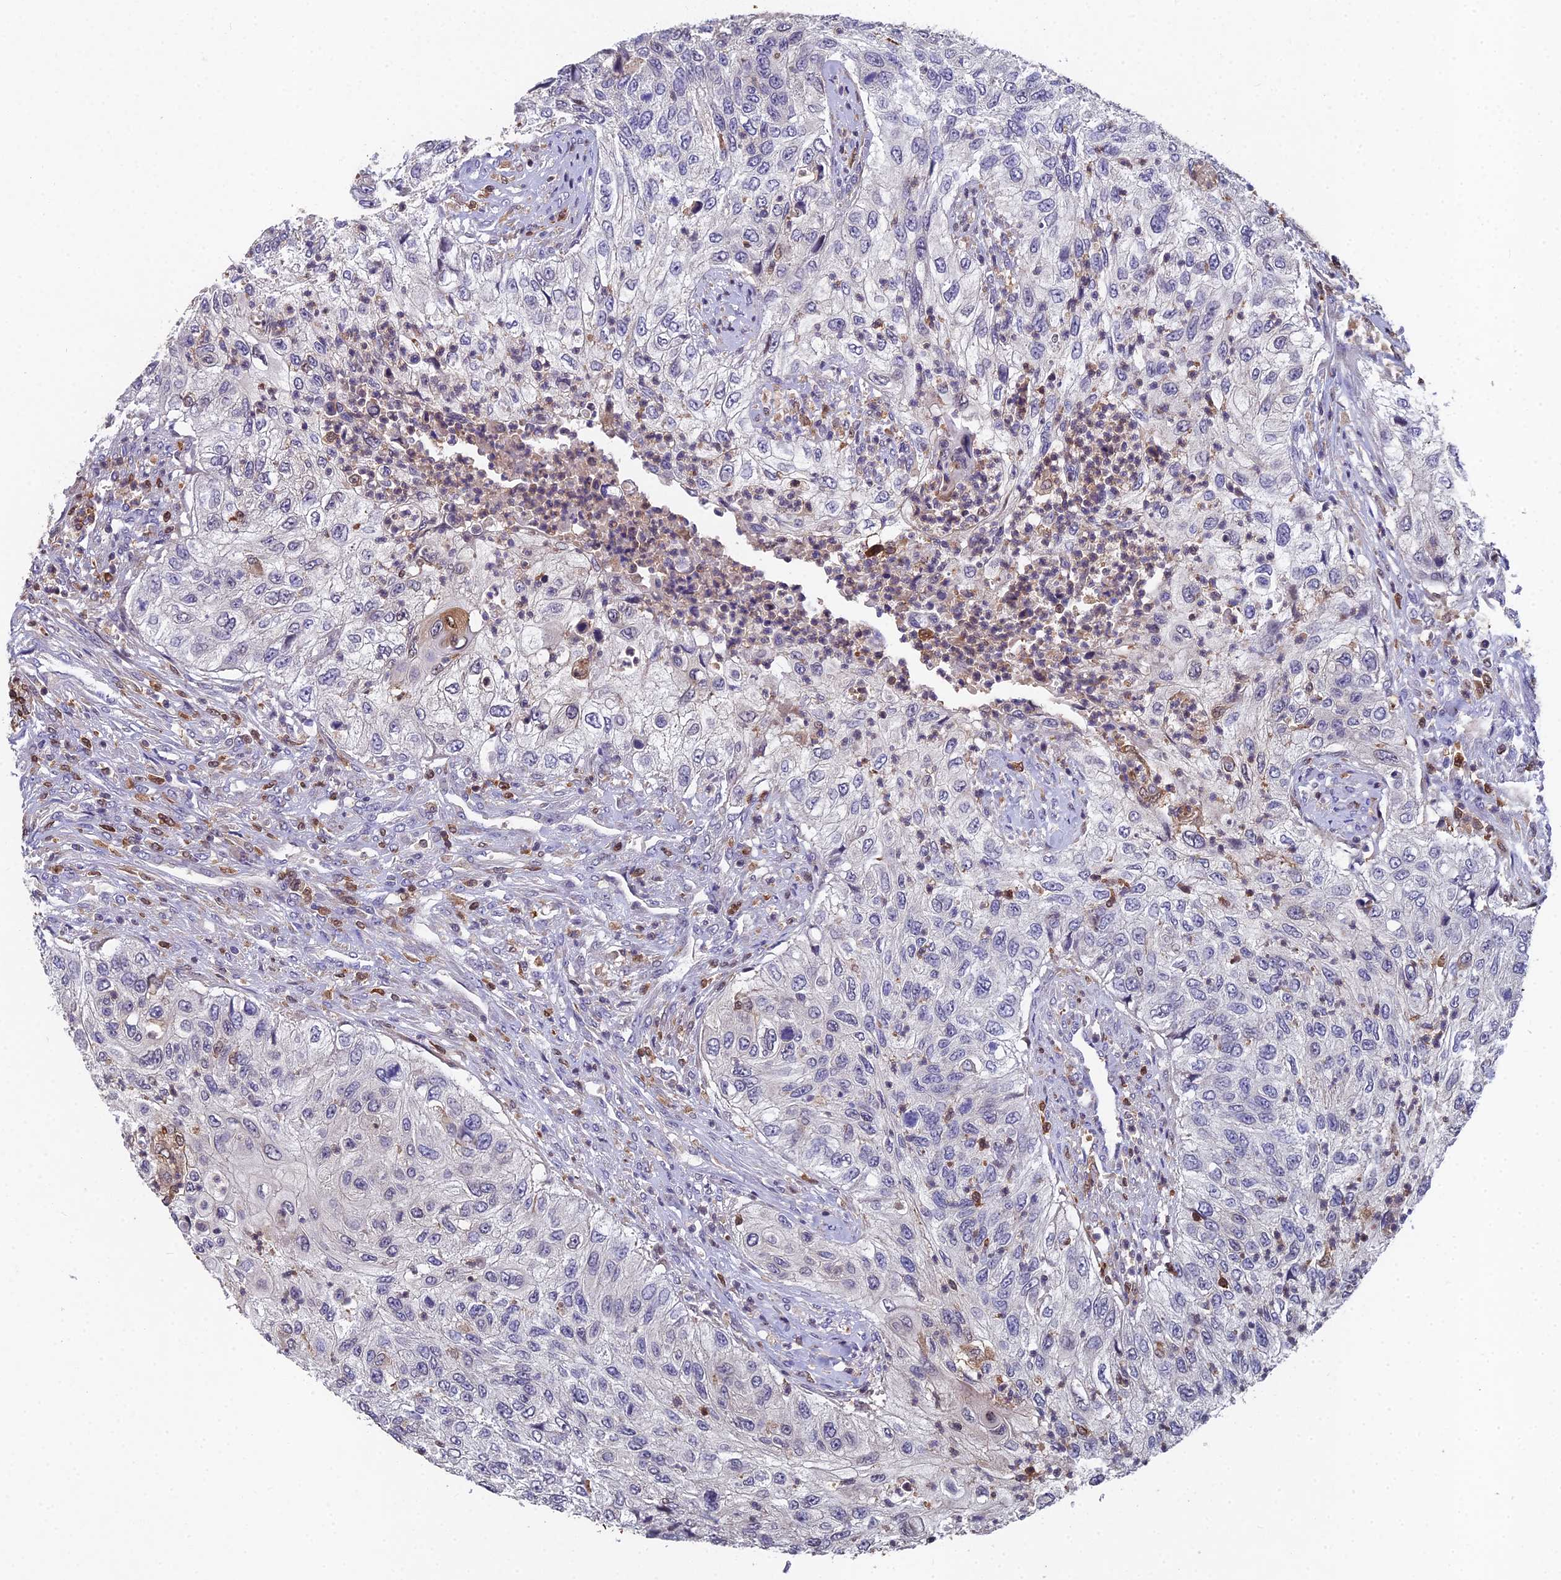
{"staining": {"intensity": "negative", "quantity": "none", "location": "none"}, "tissue": "urothelial cancer", "cell_type": "Tumor cells", "image_type": "cancer", "snomed": [{"axis": "morphology", "description": "Urothelial carcinoma, High grade"}, {"axis": "topography", "description": "Urinary bladder"}], "caption": "High-grade urothelial carcinoma stained for a protein using immunohistochemistry (IHC) reveals no positivity tumor cells.", "gene": "GALK2", "patient": {"sex": "female", "age": 60}}